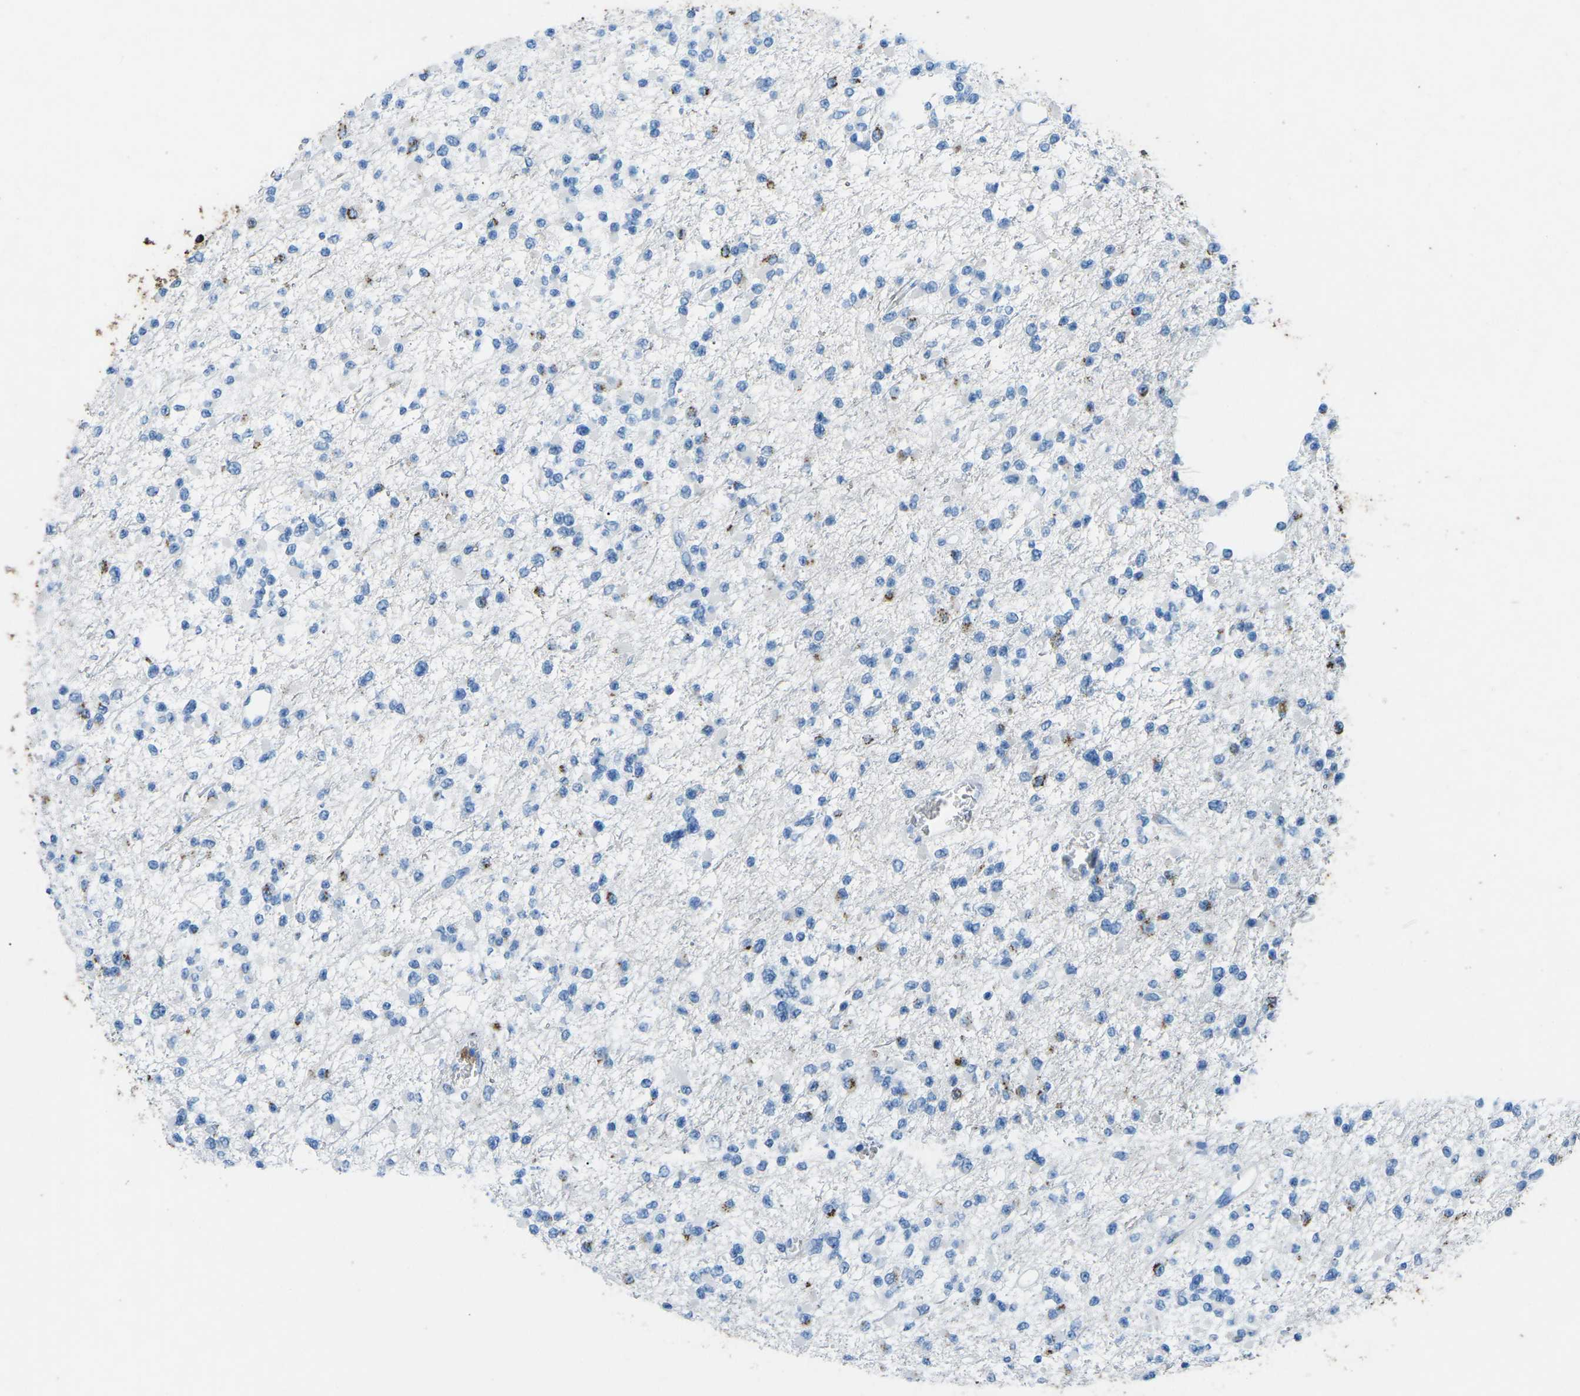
{"staining": {"intensity": "moderate", "quantity": "<25%", "location": "cytoplasmic/membranous"}, "tissue": "glioma", "cell_type": "Tumor cells", "image_type": "cancer", "snomed": [{"axis": "morphology", "description": "Glioma, malignant, Low grade"}, {"axis": "topography", "description": "Brain"}], "caption": "This is a histology image of immunohistochemistry staining of glioma, which shows moderate staining in the cytoplasmic/membranous of tumor cells.", "gene": "CTAGE1", "patient": {"sex": "female", "age": 22}}